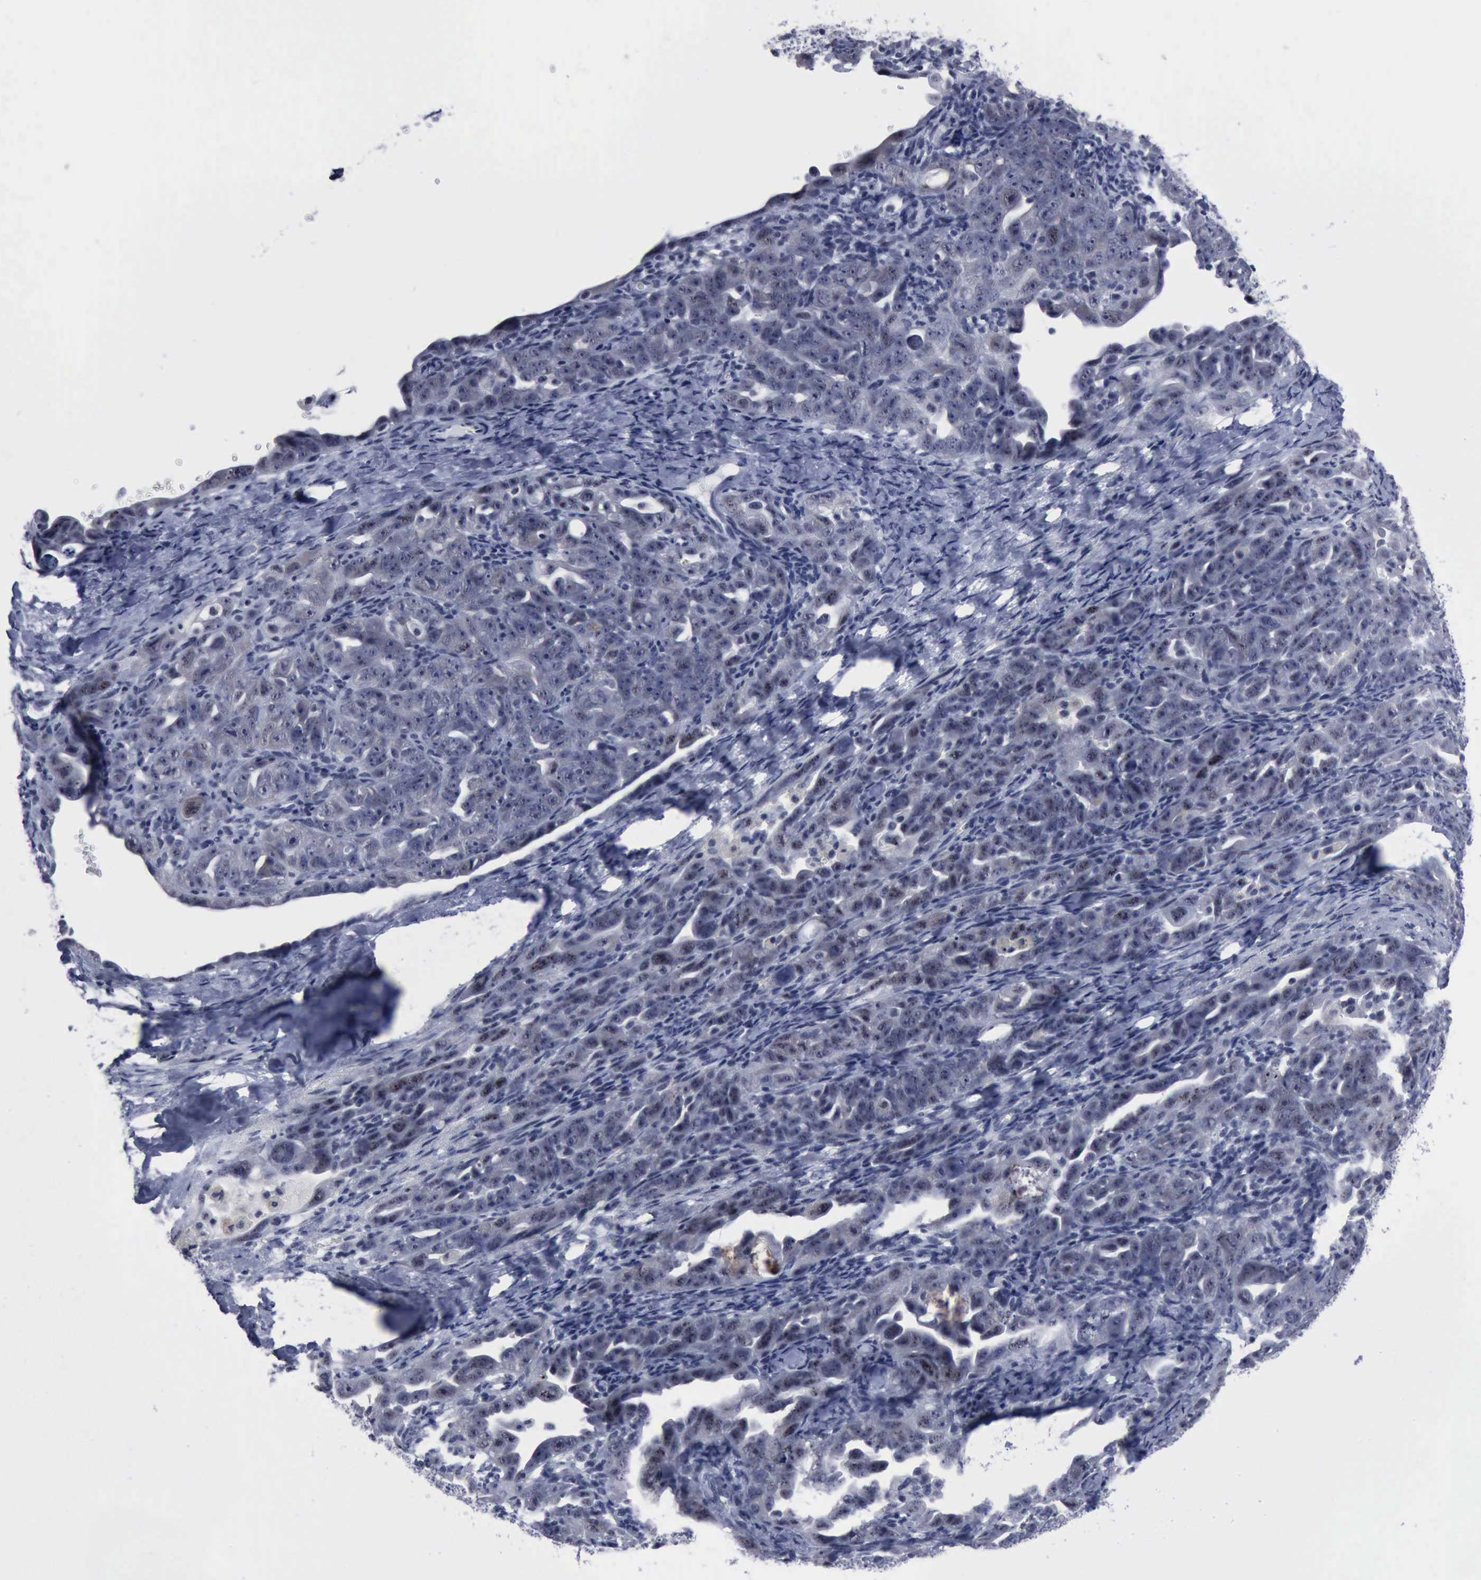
{"staining": {"intensity": "negative", "quantity": "none", "location": "none"}, "tissue": "ovarian cancer", "cell_type": "Tumor cells", "image_type": "cancer", "snomed": [{"axis": "morphology", "description": "Cystadenocarcinoma, serous, NOS"}, {"axis": "topography", "description": "Ovary"}], "caption": "Protein analysis of serous cystadenocarcinoma (ovarian) shows no significant expression in tumor cells. (DAB (3,3'-diaminobenzidine) immunohistochemistry with hematoxylin counter stain).", "gene": "BRD1", "patient": {"sex": "female", "age": 66}}